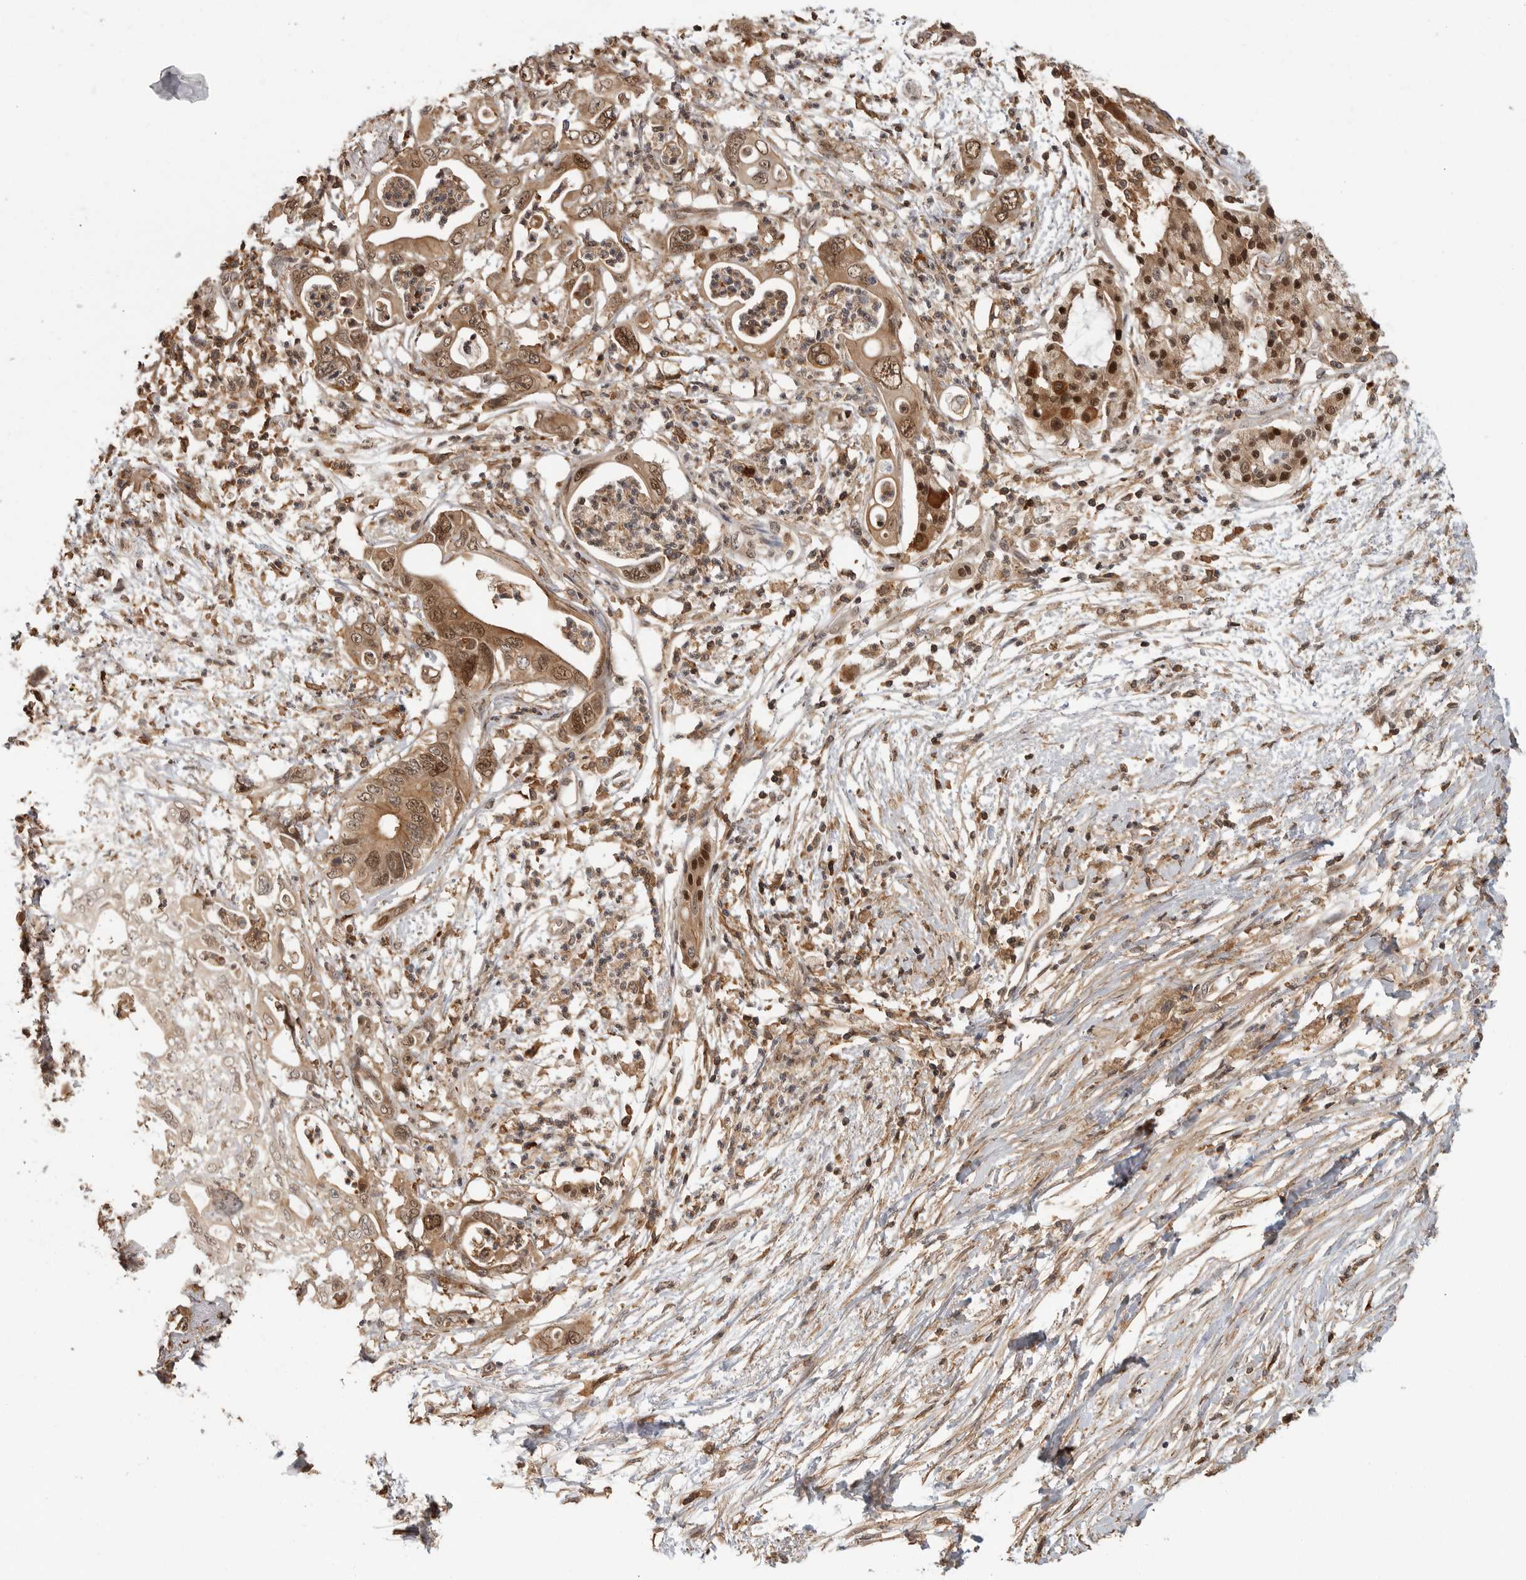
{"staining": {"intensity": "moderate", "quantity": ">75%", "location": "cytoplasmic/membranous,nuclear"}, "tissue": "pancreatic cancer", "cell_type": "Tumor cells", "image_type": "cancer", "snomed": [{"axis": "morphology", "description": "Adenocarcinoma, NOS"}, {"axis": "topography", "description": "Pancreas"}], "caption": "Protein staining demonstrates moderate cytoplasmic/membranous and nuclear expression in approximately >75% of tumor cells in pancreatic adenocarcinoma.", "gene": "ERN1", "patient": {"sex": "male", "age": 66}}